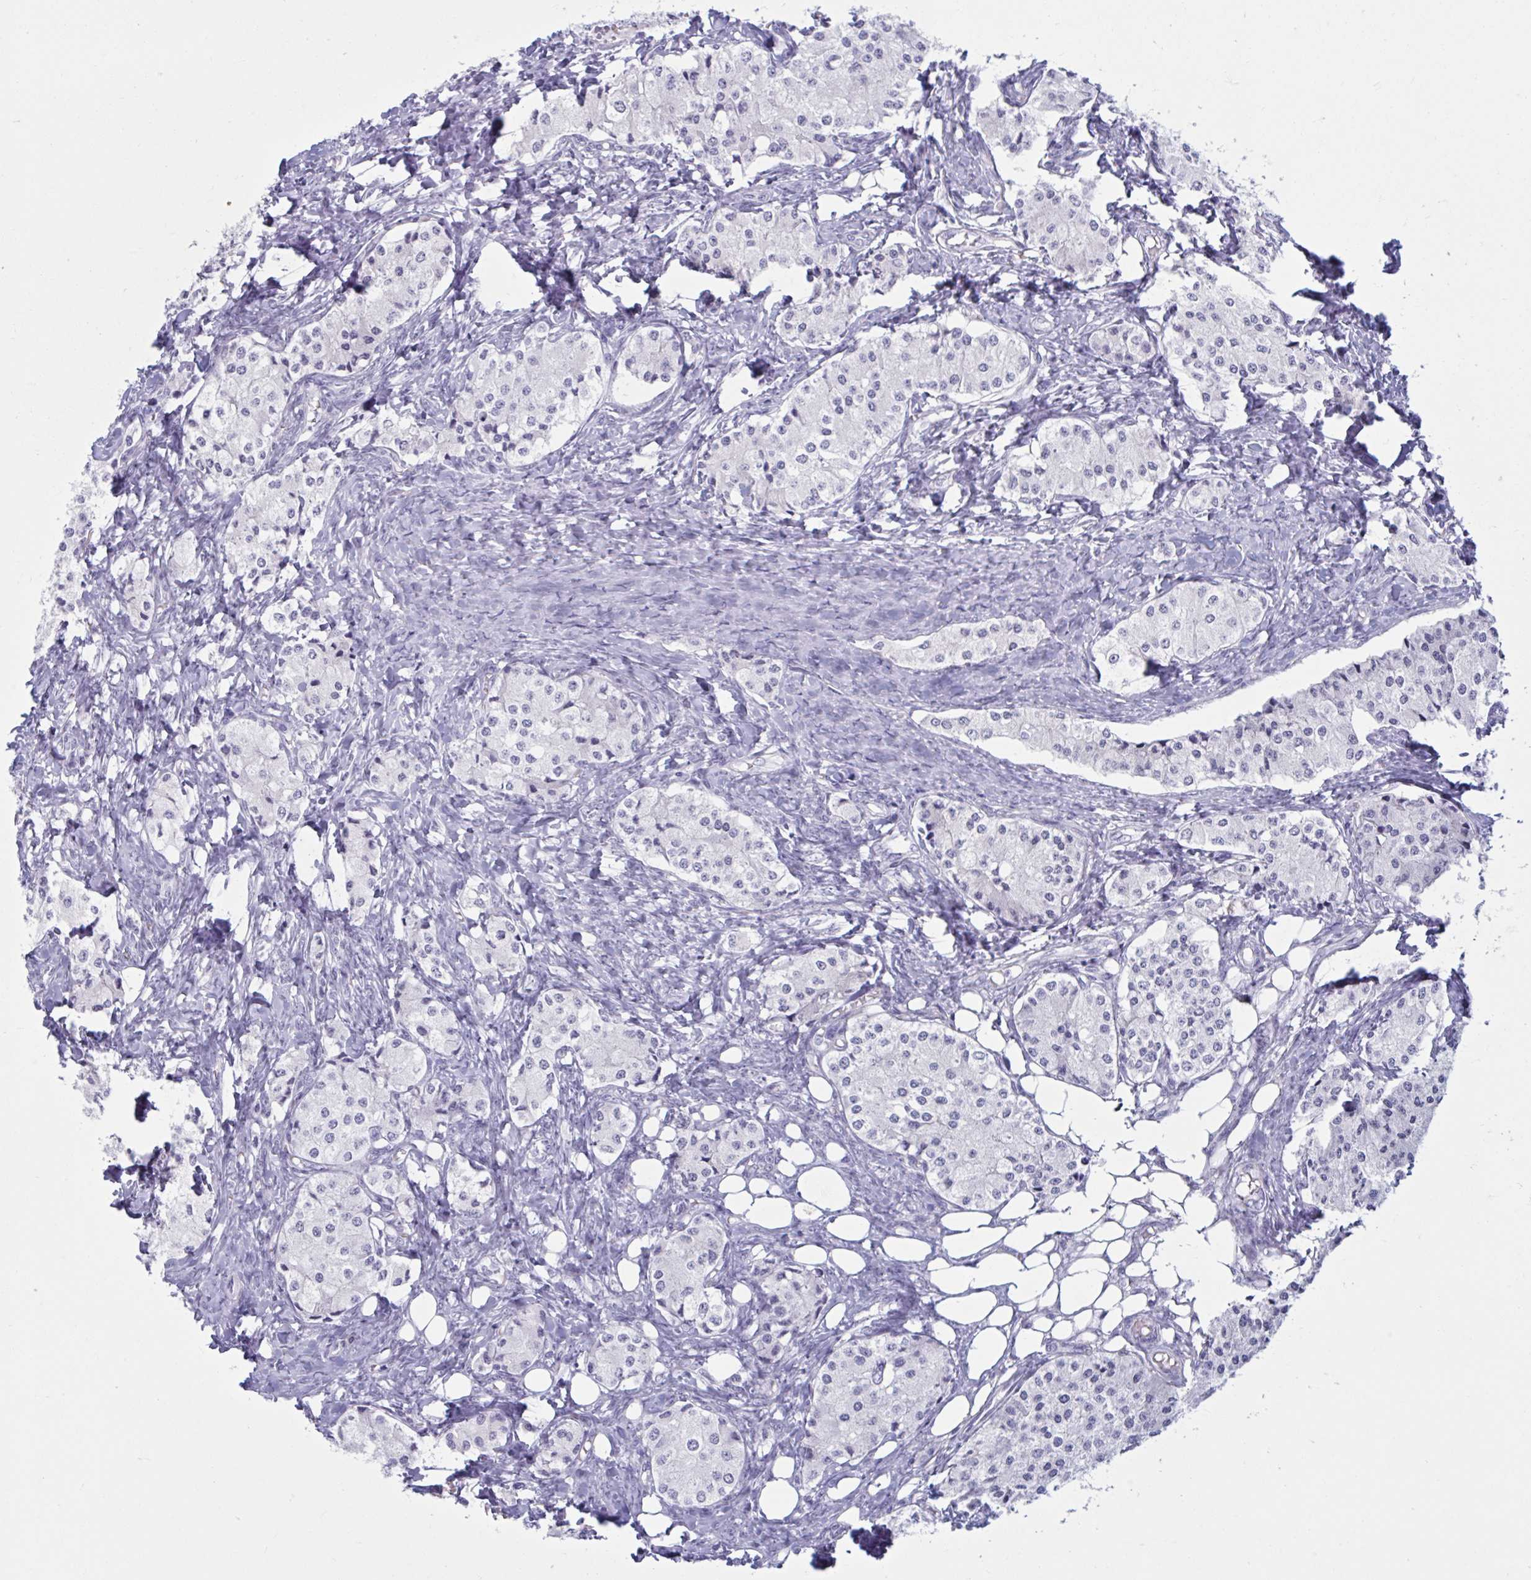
{"staining": {"intensity": "negative", "quantity": "none", "location": "none"}, "tissue": "carcinoid", "cell_type": "Tumor cells", "image_type": "cancer", "snomed": [{"axis": "morphology", "description": "Carcinoid, malignant, NOS"}, {"axis": "topography", "description": "Colon"}], "caption": "Immunohistochemistry (IHC) micrograph of carcinoid (malignant) stained for a protein (brown), which shows no expression in tumor cells.", "gene": "MSMB", "patient": {"sex": "female", "age": 52}}